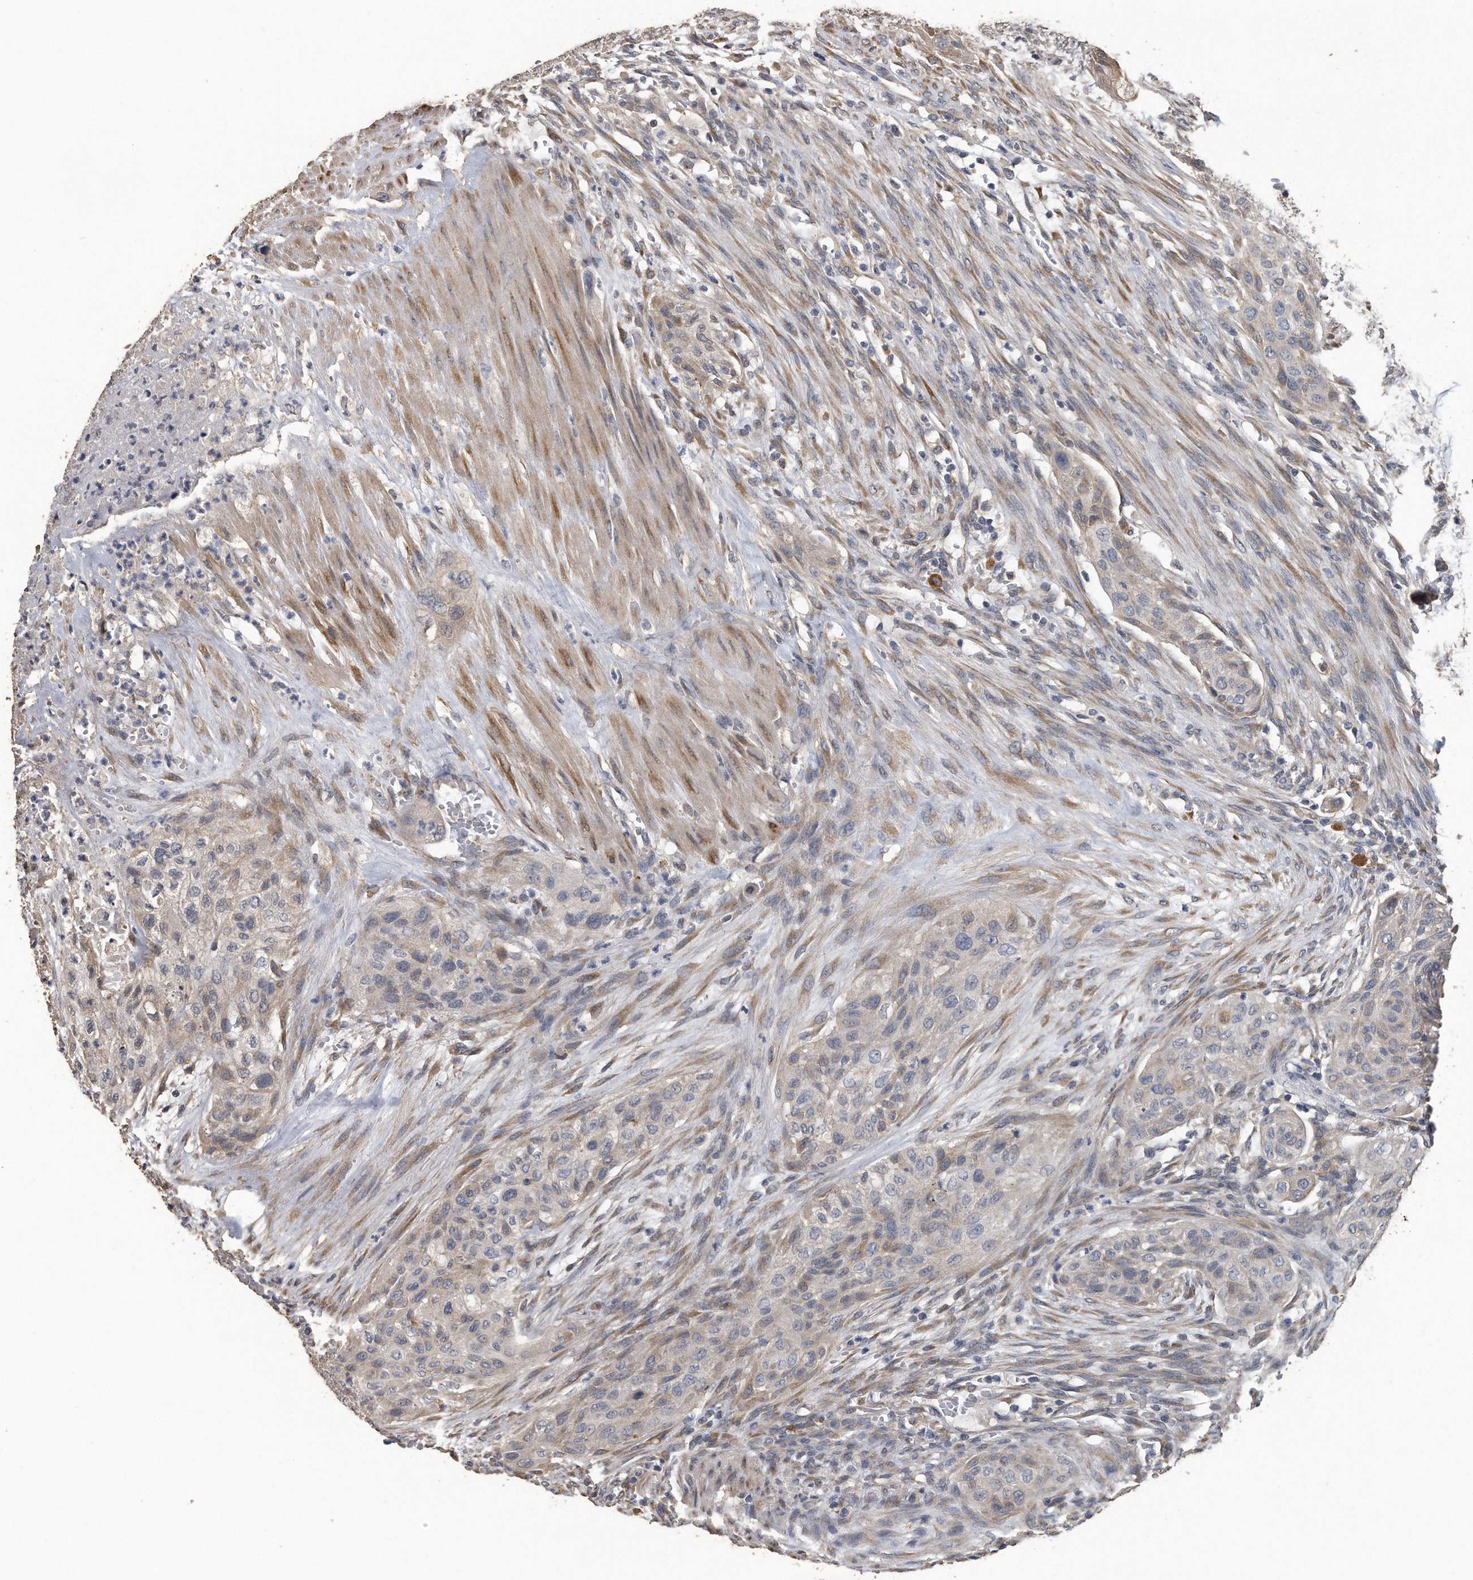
{"staining": {"intensity": "weak", "quantity": "<25%", "location": "cytoplasmic/membranous"}, "tissue": "urothelial cancer", "cell_type": "Tumor cells", "image_type": "cancer", "snomed": [{"axis": "morphology", "description": "Urothelial carcinoma, High grade"}, {"axis": "topography", "description": "Urinary bladder"}], "caption": "Immunohistochemistry histopathology image of neoplastic tissue: urothelial cancer stained with DAB reveals no significant protein expression in tumor cells. (DAB (3,3'-diaminobenzidine) immunohistochemistry visualized using brightfield microscopy, high magnification).", "gene": "PCLO", "patient": {"sex": "male", "age": 35}}